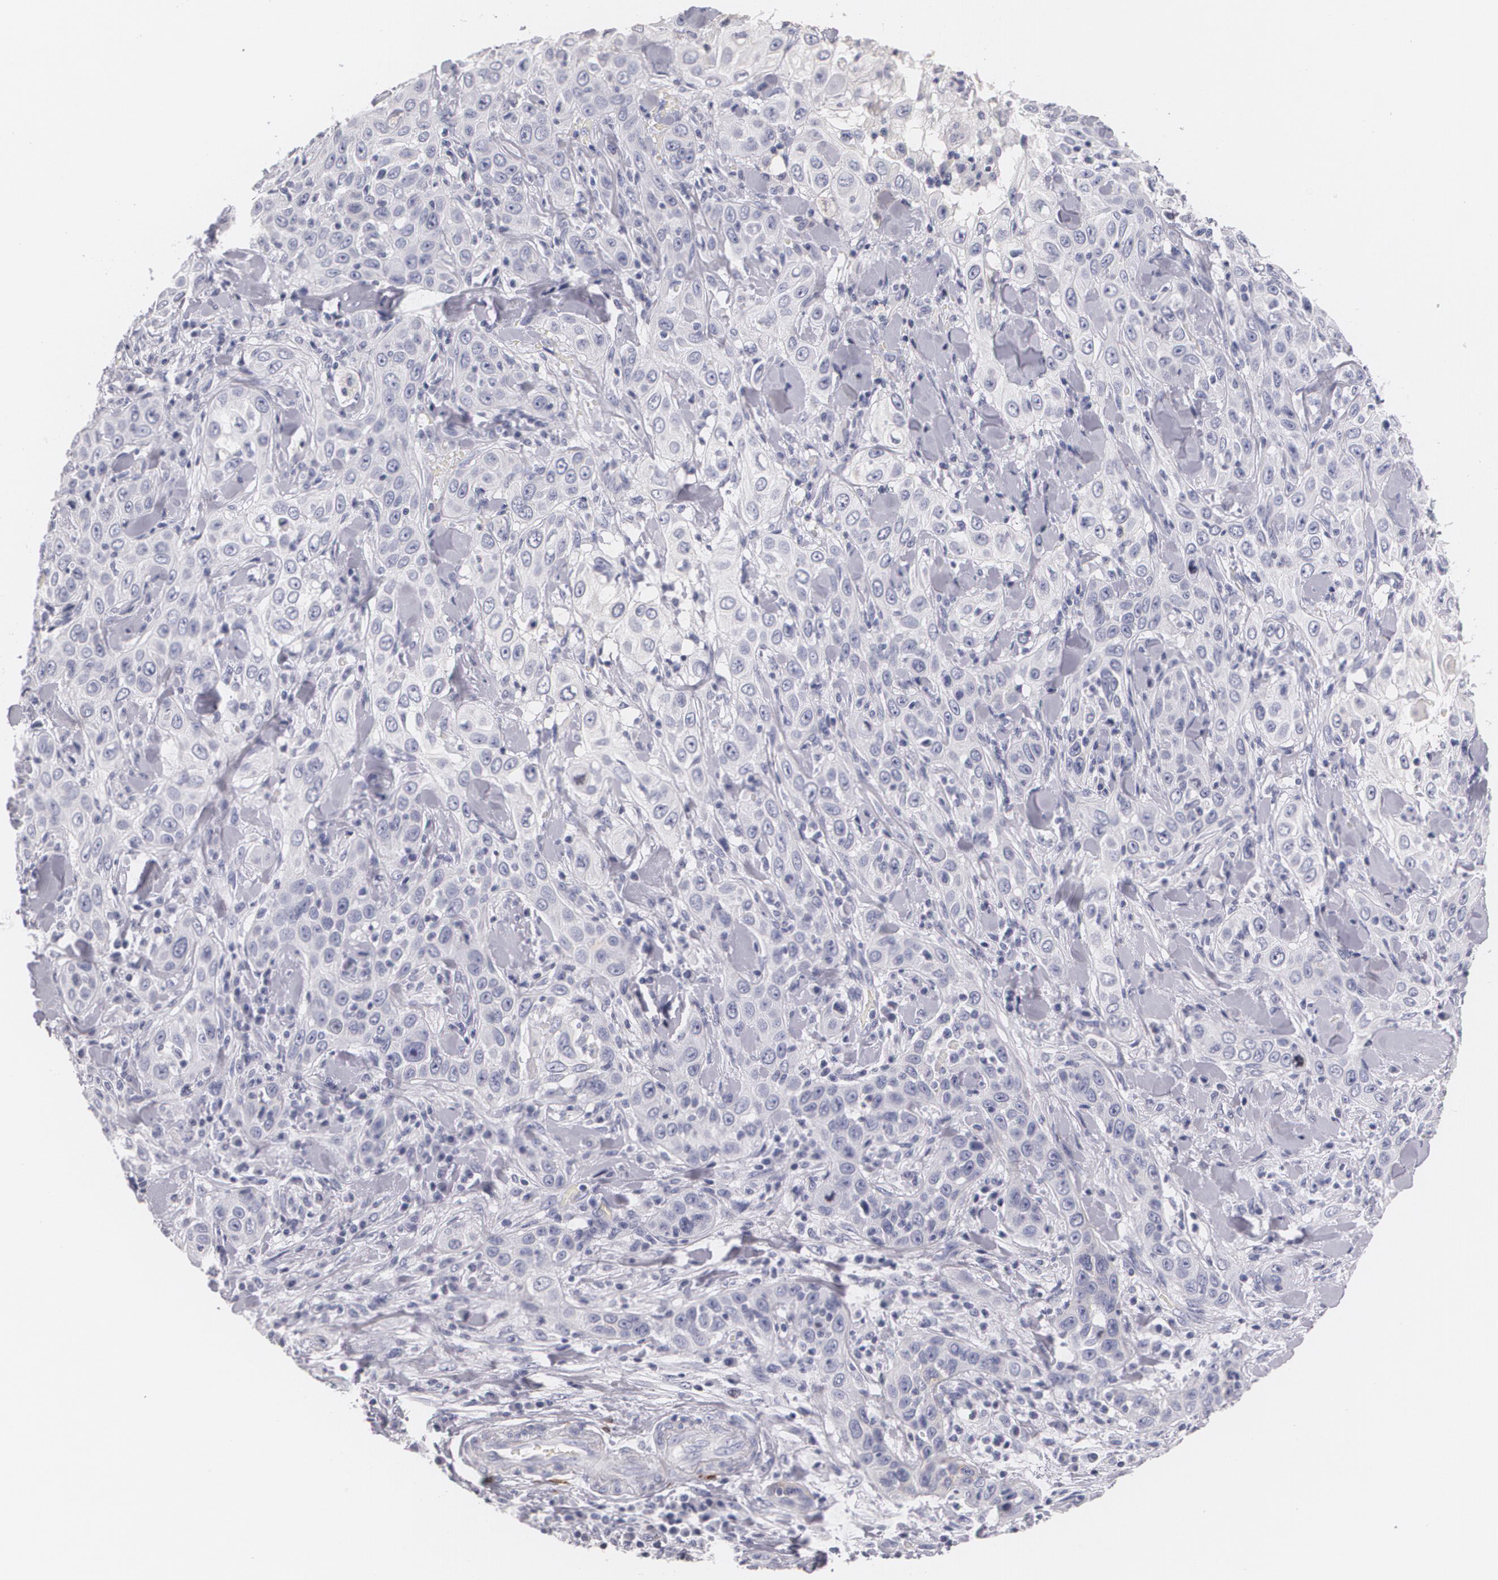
{"staining": {"intensity": "negative", "quantity": "none", "location": "none"}, "tissue": "skin cancer", "cell_type": "Tumor cells", "image_type": "cancer", "snomed": [{"axis": "morphology", "description": "Squamous cell carcinoma, NOS"}, {"axis": "topography", "description": "Skin"}], "caption": "High power microscopy photomicrograph of an IHC histopathology image of skin squamous cell carcinoma, revealing no significant staining in tumor cells.", "gene": "NGFR", "patient": {"sex": "male", "age": 84}}